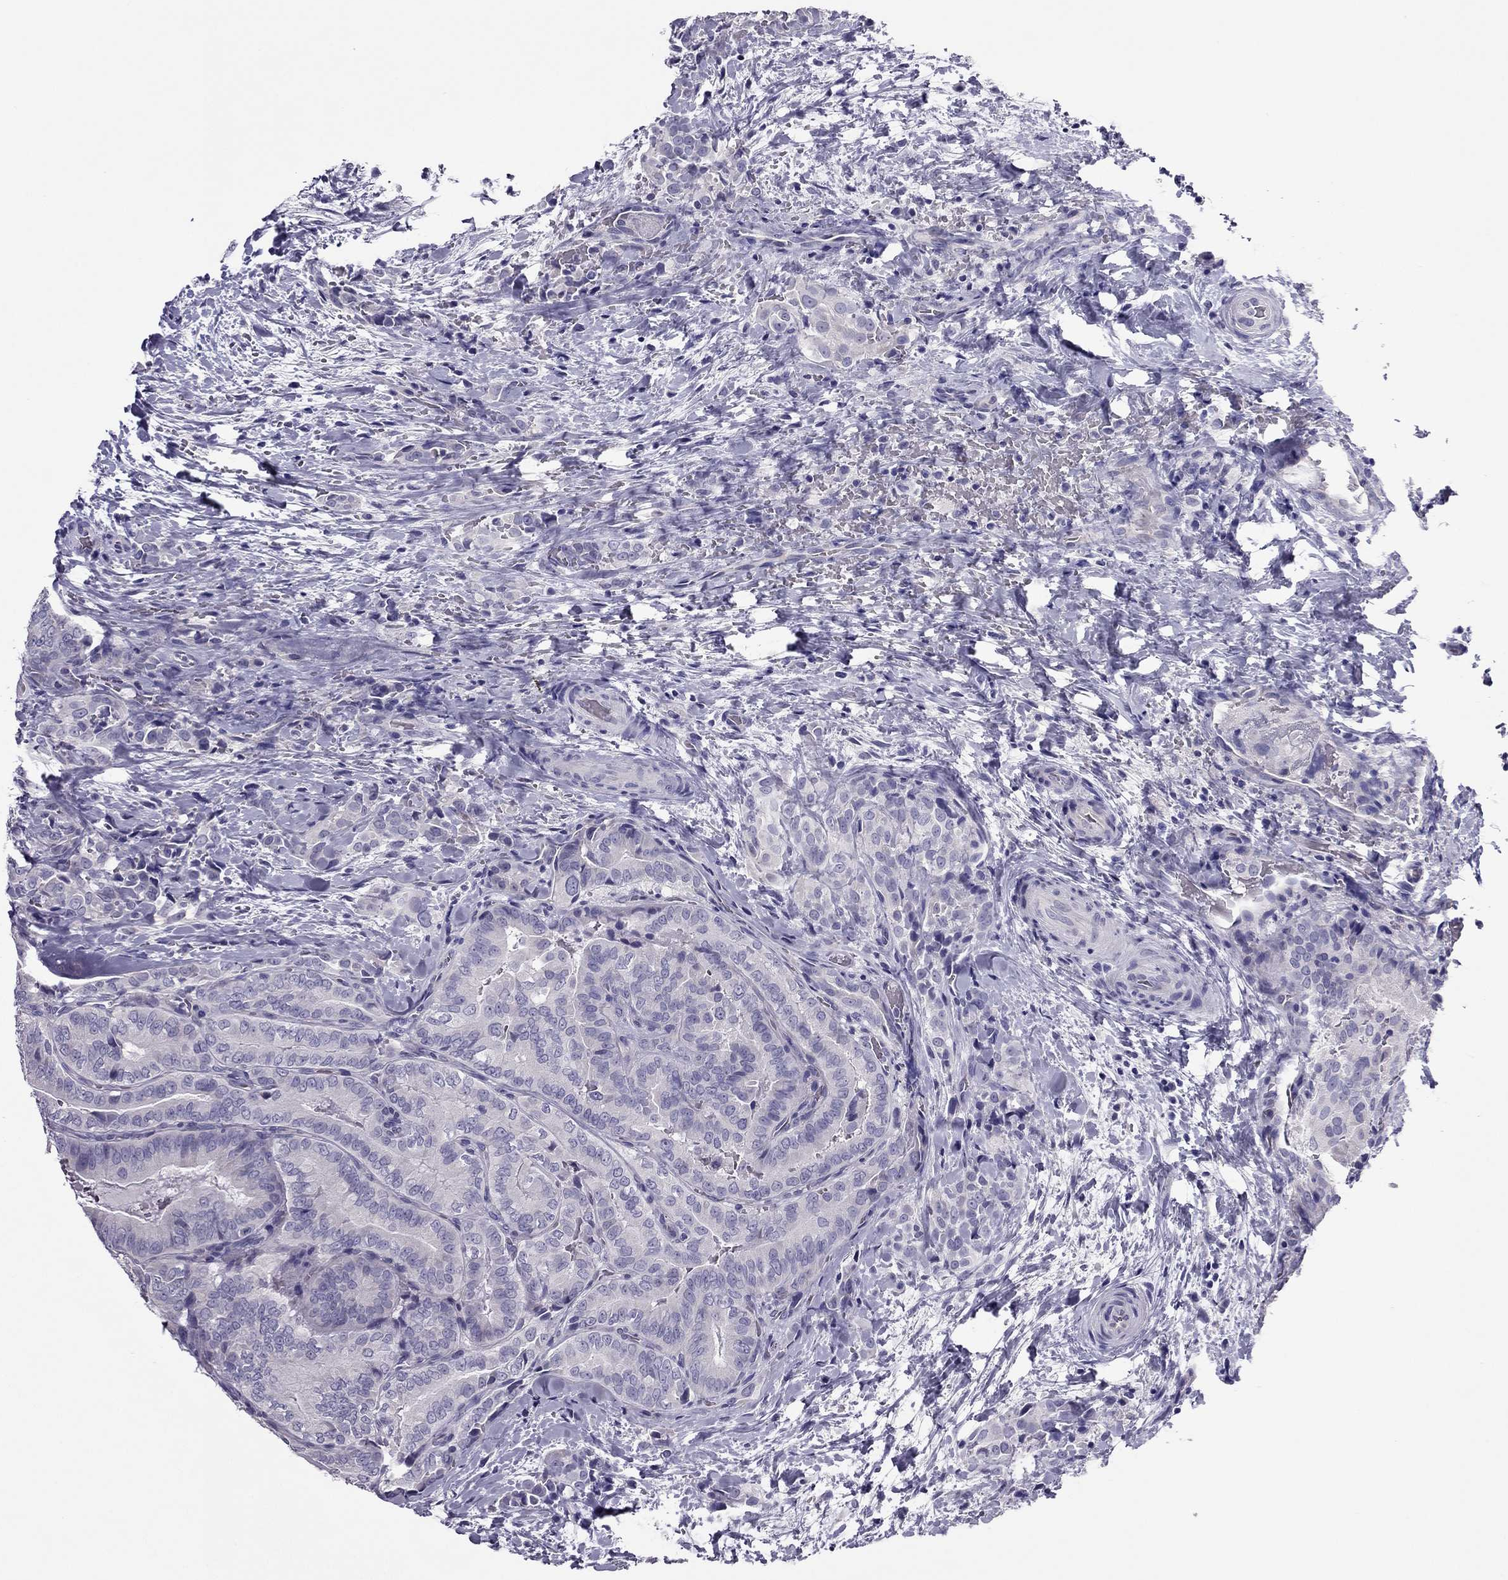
{"staining": {"intensity": "negative", "quantity": "none", "location": "none"}, "tissue": "thyroid cancer", "cell_type": "Tumor cells", "image_type": "cancer", "snomed": [{"axis": "morphology", "description": "Papillary adenocarcinoma, NOS"}, {"axis": "topography", "description": "Thyroid gland"}], "caption": "Tumor cells show no significant positivity in thyroid cancer.", "gene": "PDE6A", "patient": {"sex": "male", "age": 61}}